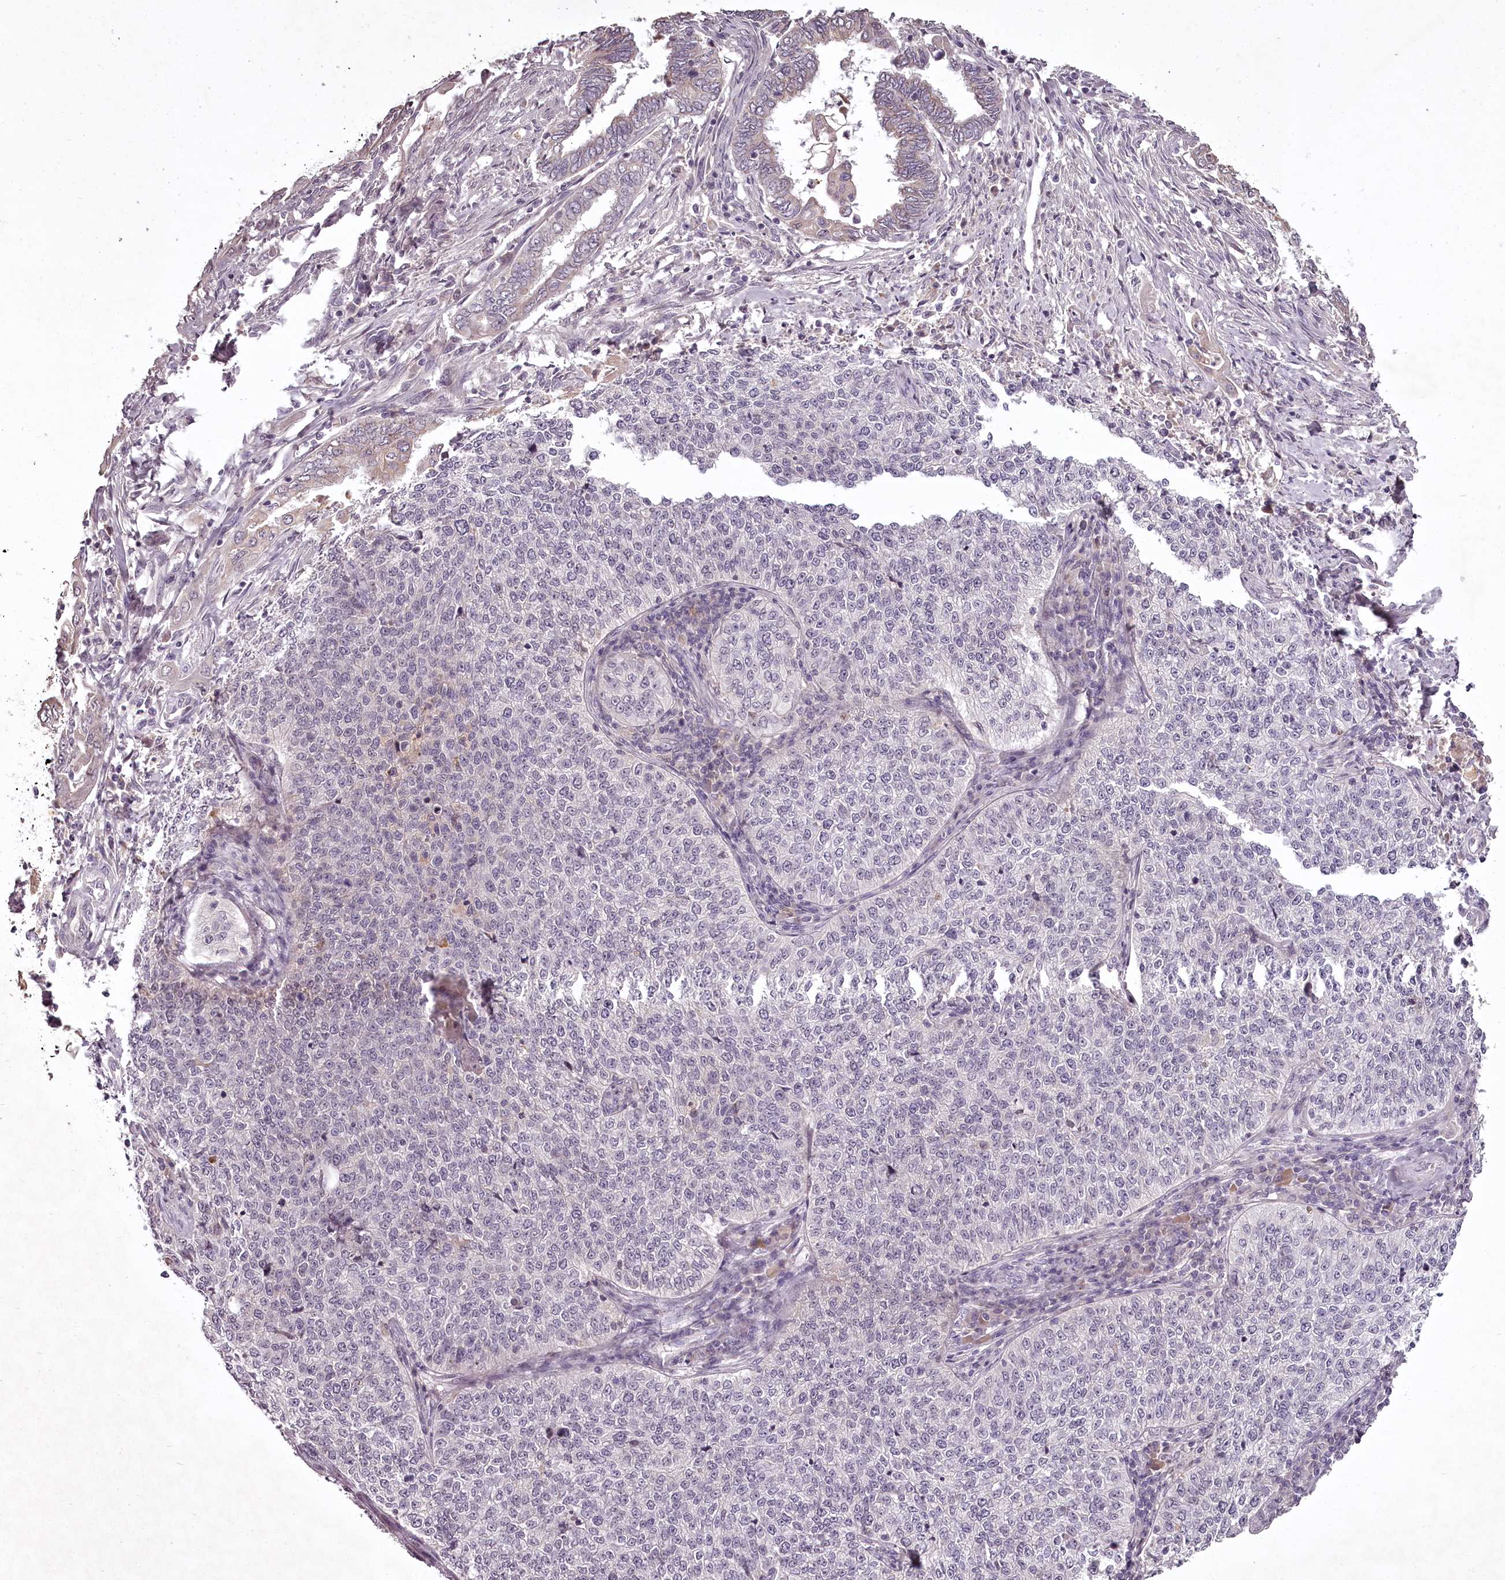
{"staining": {"intensity": "negative", "quantity": "none", "location": "none"}, "tissue": "cervical cancer", "cell_type": "Tumor cells", "image_type": "cancer", "snomed": [{"axis": "morphology", "description": "Squamous cell carcinoma, NOS"}, {"axis": "topography", "description": "Cervix"}], "caption": "Immunohistochemical staining of squamous cell carcinoma (cervical) demonstrates no significant staining in tumor cells. (DAB (3,3'-diaminobenzidine) immunohistochemistry (IHC) with hematoxylin counter stain).", "gene": "RBMXL2", "patient": {"sex": "female", "age": 35}}